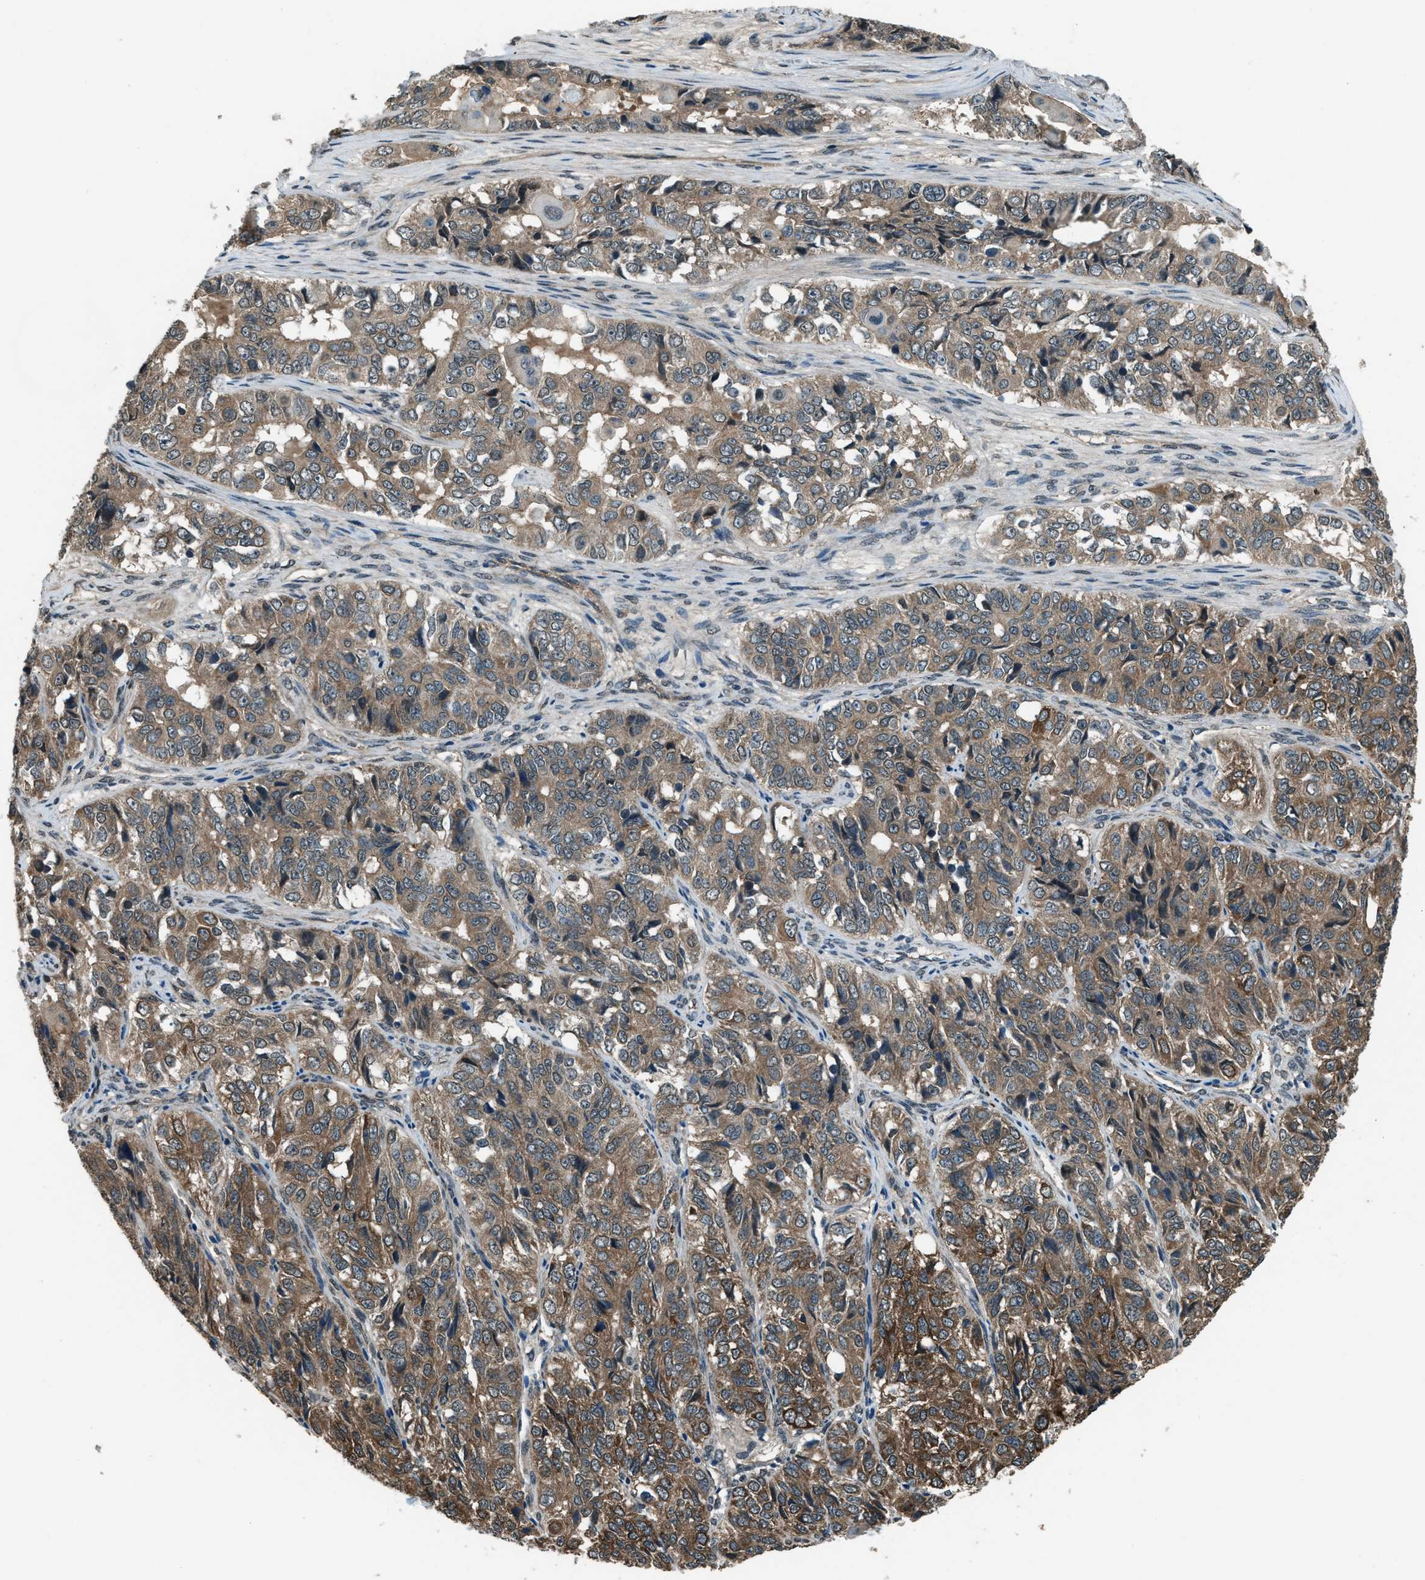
{"staining": {"intensity": "moderate", "quantity": ">75%", "location": "cytoplasmic/membranous"}, "tissue": "ovarian cancer", "cell_type": "Tumor cells", "image_type": "cancer", "snomed": [{"axis": "morphology", "description": "Carcinoma, endometroid"}, {"axis": "topography", "description": "Ovary"}], "caption": "An IHC image of neoplastic tissue is shown. Protein staining in brown labels moderate cytoplasmic/membranous positivity in ovarian endometroid carcinoma within tumor cells.", "gene": "SVIL", "patient": {"sex": "female", "age": 51}}